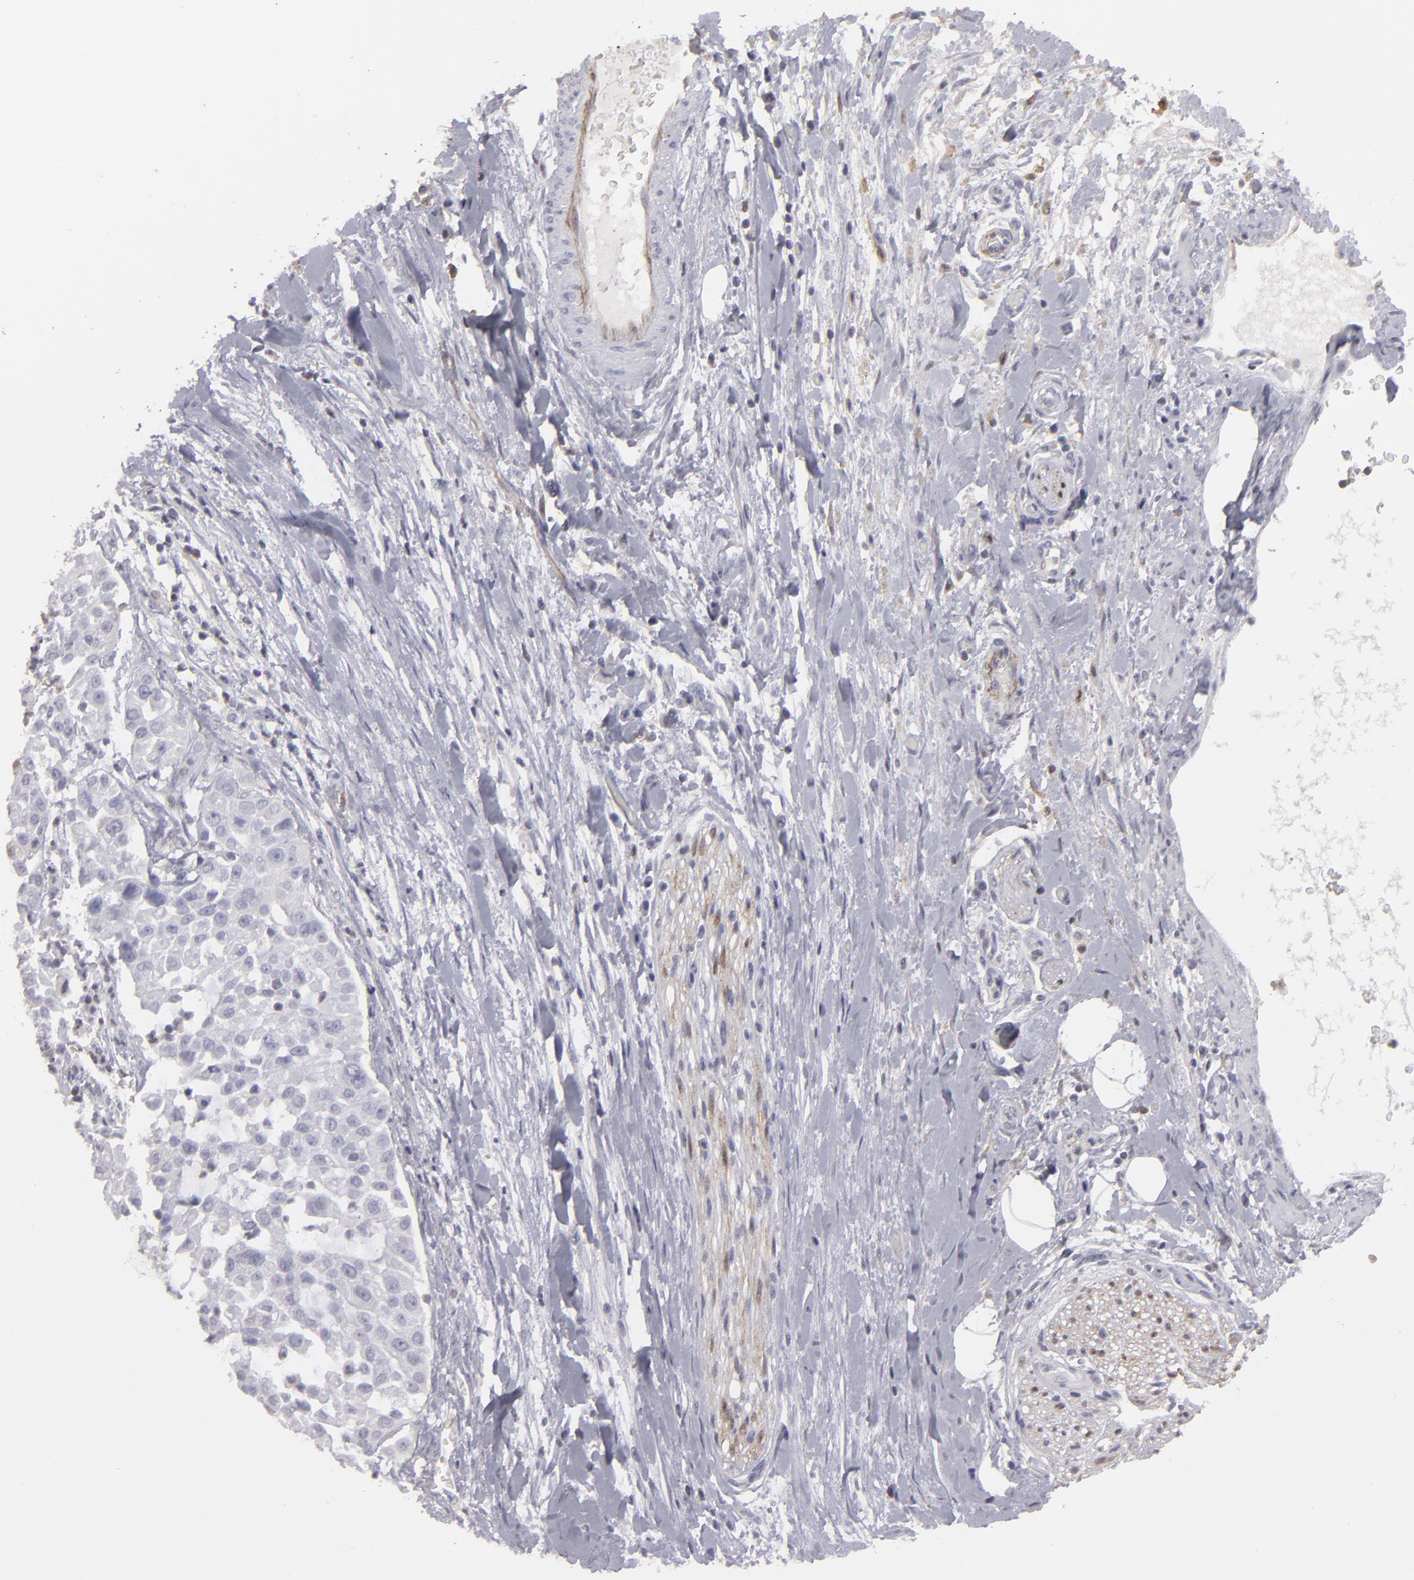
{"staining": {"intensity": "negative", "quantity": "none", "location": "none"}, "tissue": "pancreatic cancer", "cell_type": "Tumor cells", "image_type": "cancer", "snomed": [{"axis": "morphology", "description": "Adenocarcinoma, NOS"}, {"axis": "topography", "description": "Pancreas"}], "caption": "This is an immunohistochemistry (IHC) micrograph of pancreatic cancer. There is no expression in tumor cells.", "gene": "SEMA3G", "patient": {"sex": "female", "age": 52}}